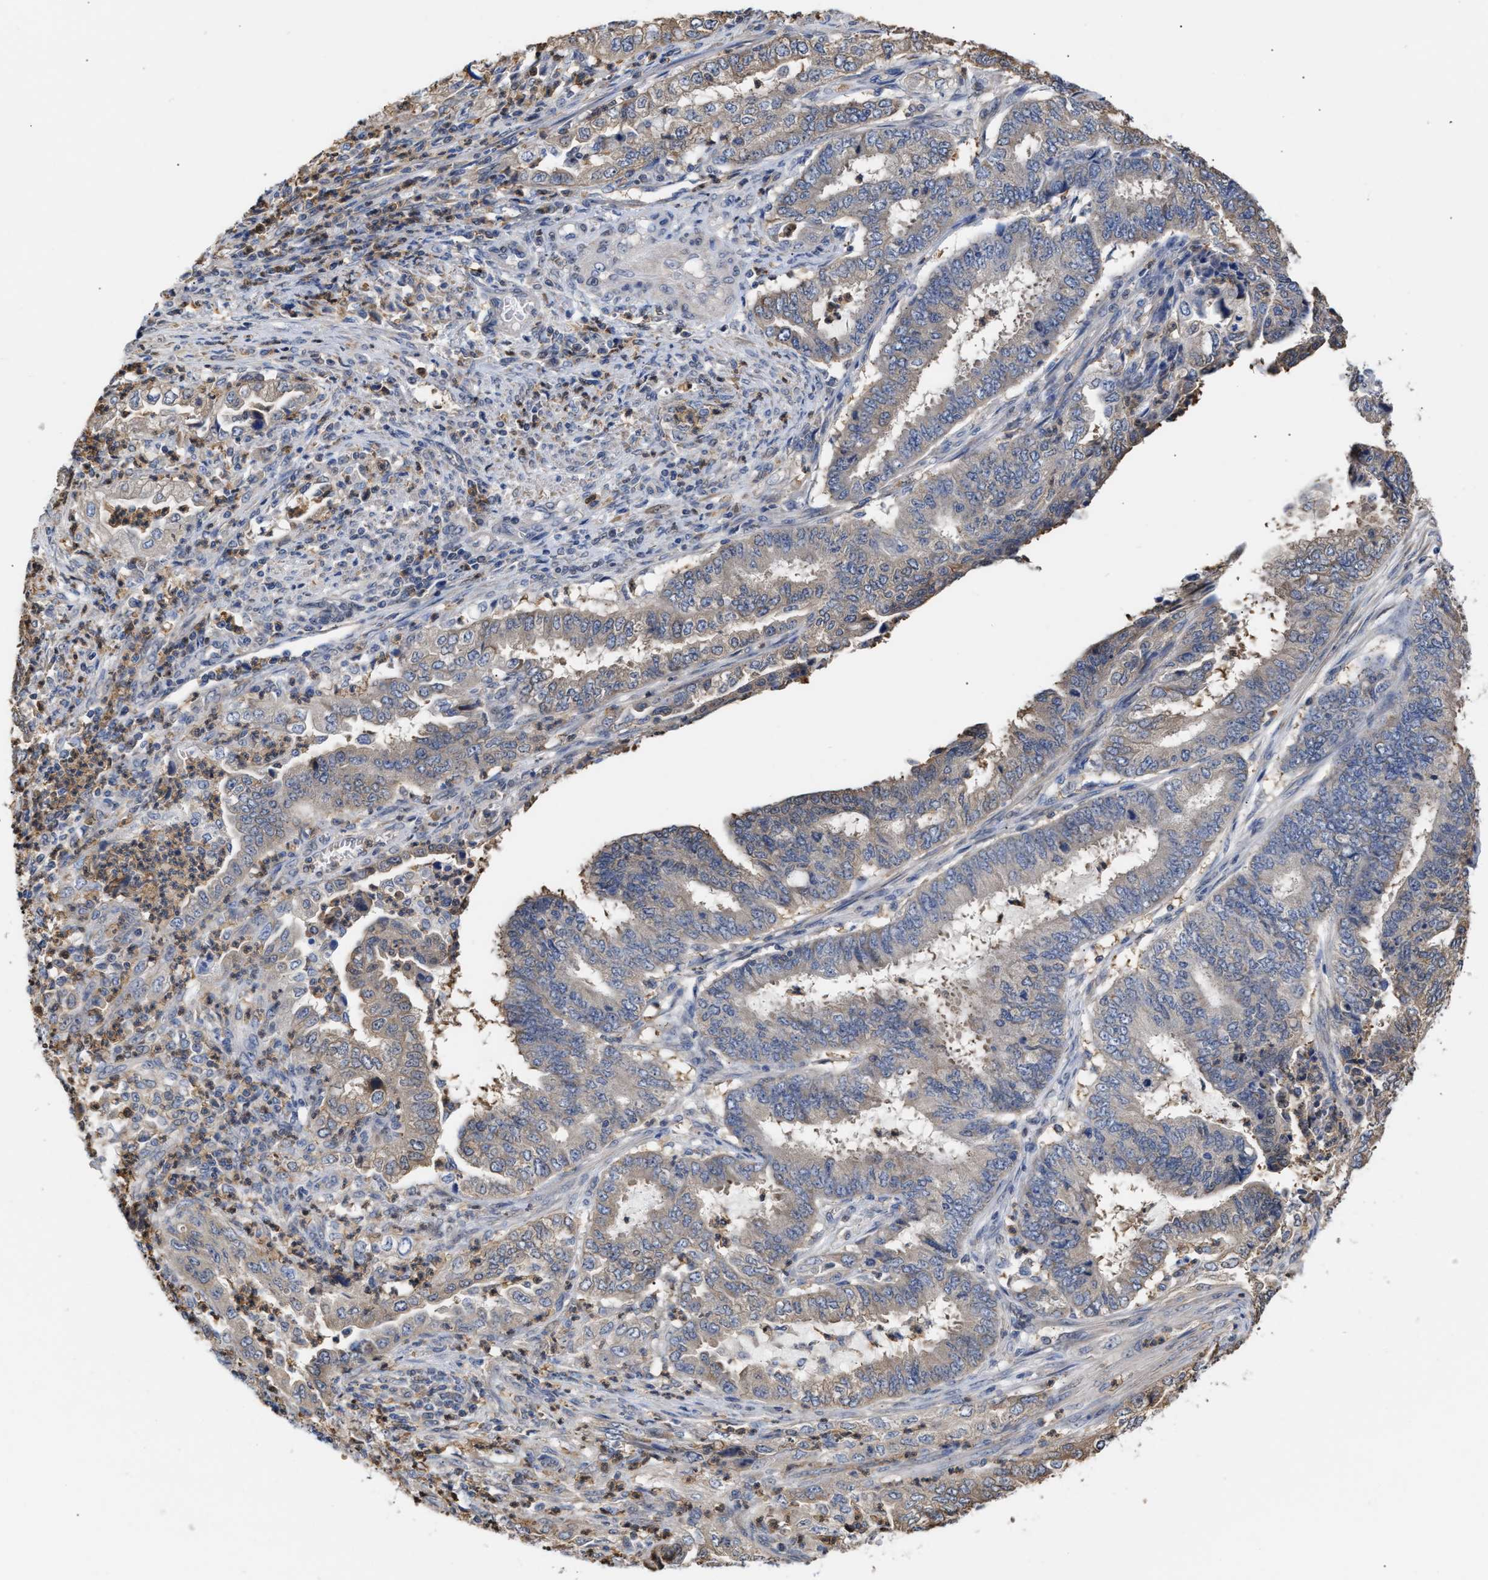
{"staining": {"intensity": "weak", "quantity": "<25%", "location": "cytoplasmic/membranous"}, "tissue": "endometrial cancer", "cell_type": "Tumor cells", "image_type": "cancer", "snomed": [{"axis": "morphology", "description": "Adenocarcinoma, NOS"}, {"axis": "topography", "description": "Endometrium"}], "caption": "The immunohistochemistry (IHC) histopathology image has no significant staining in tumor cells of adenocarcinoma (endometrial) tissue.", "gene": "KLHDC1", "patient": {"sex": "female", "age": 51}}